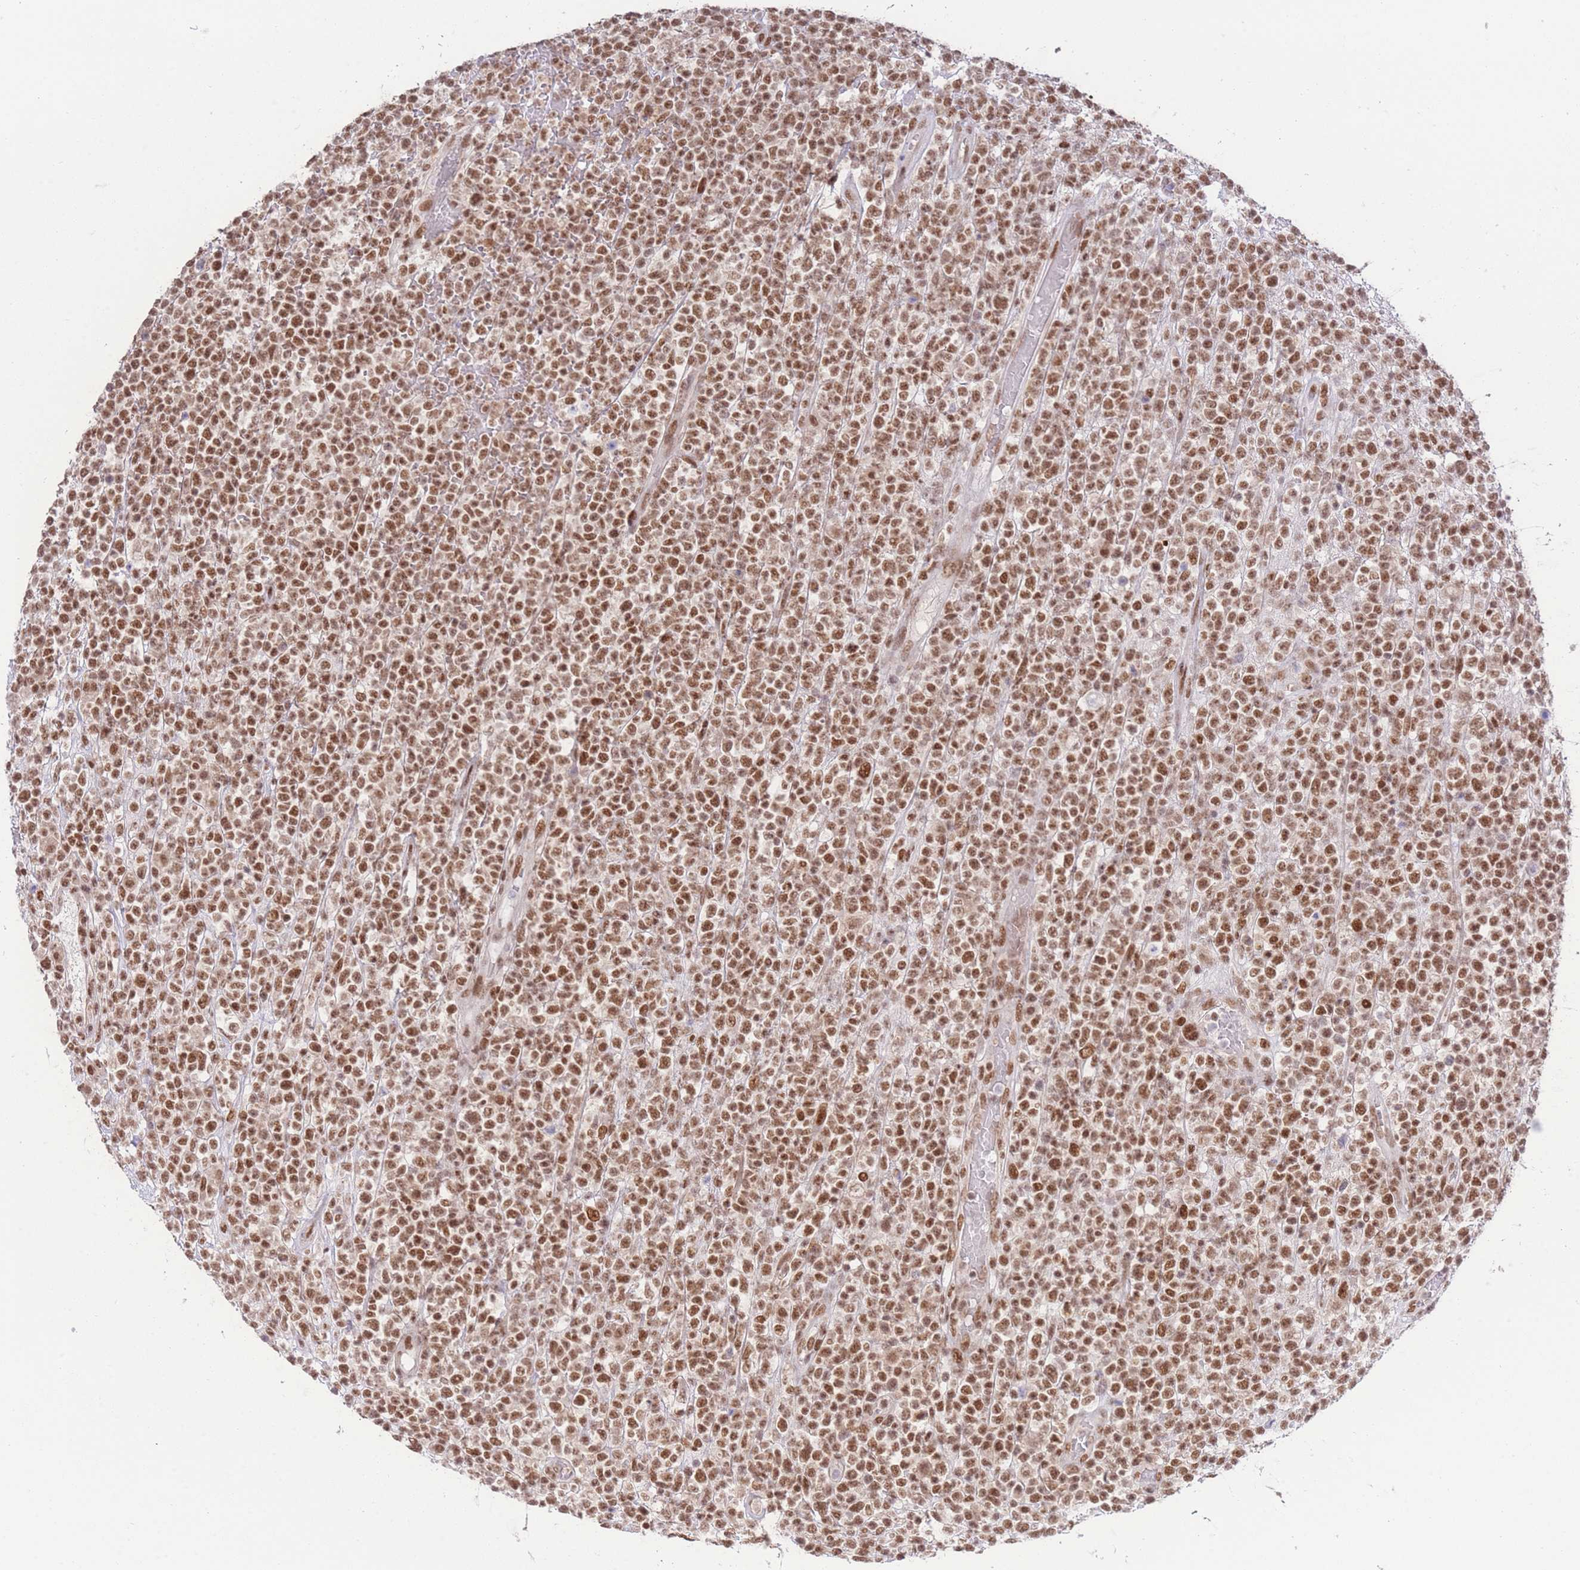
{"staining": {"intensity": "moderate", "quantity": ">75%", "location": "nuclear"}, "tissue": "lymphoma", "cell_type": "Tumor cells", "image_type": "cancer", "snomed": [{"axis": "morphology", "description": "Malignant lymphoma, non-Hodgkin's type, High grade"}, {"axis": "topography", "description": "Colon"}], "caption": "Lymphoma was stained to show a protein in brown. There is medium levels of moderate nuclear positivity in approximately >75% of tumor cells. (Brightfield microscopy of DAB IHC at high magnification).", "gene": "CARD8", "patient": {"sex": "female", "age": 53}}